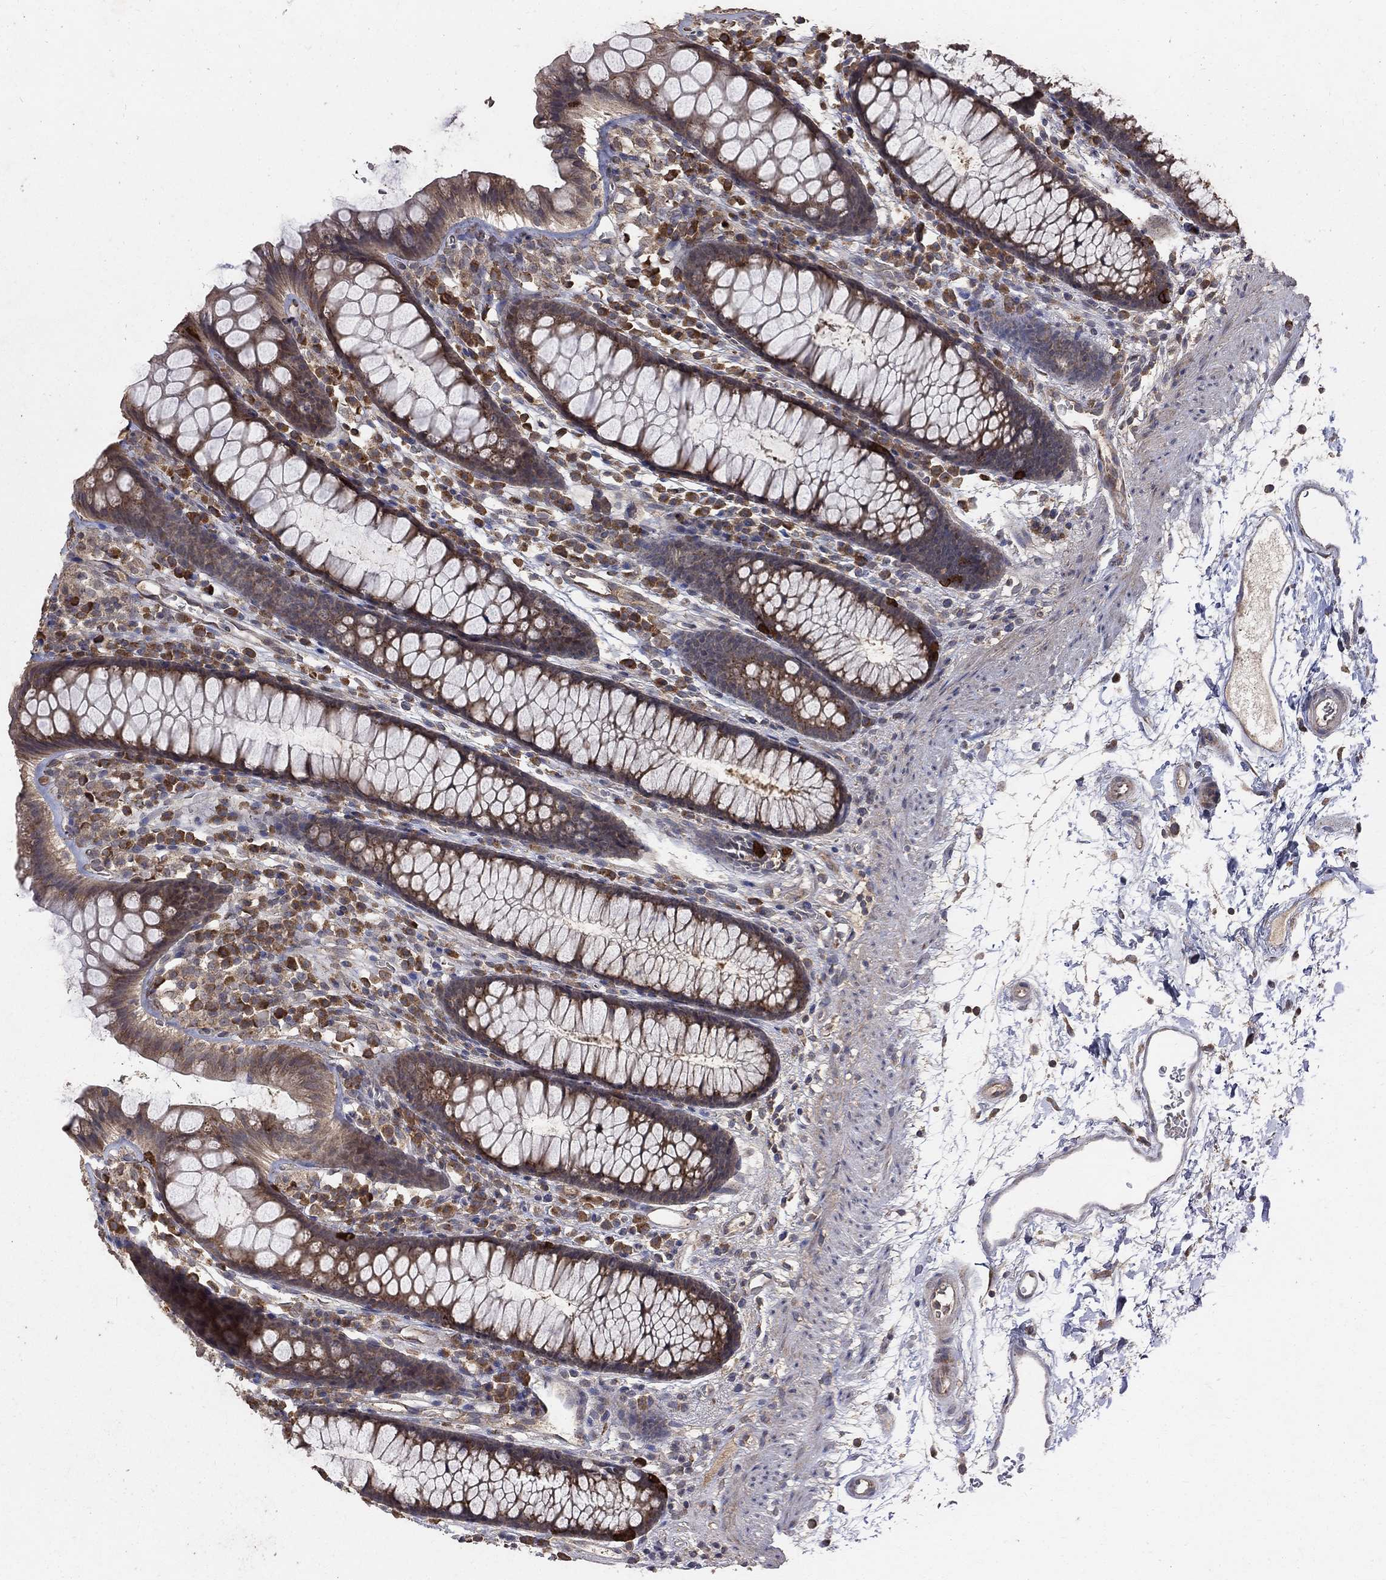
{"staining": {"intensity": "moderate", "quantity": "25%-75%", "location": "cytoplasmic/membranous"}, "tissue": "colon", "cell_type": "Endothelial cells", "image_type": "normal", "snomed": [{"axis": "morphology", "description": "Normal tissue, NOS"}, {"axis": "topography", "description": "Colon"}], "caption": "The immunohistochemical stain labels moderate cytoplasmic/membranous staining in endothelial cells of benign colon.", "gene": "C17orf75", "patient": {"sex": "male", "age": 76}}